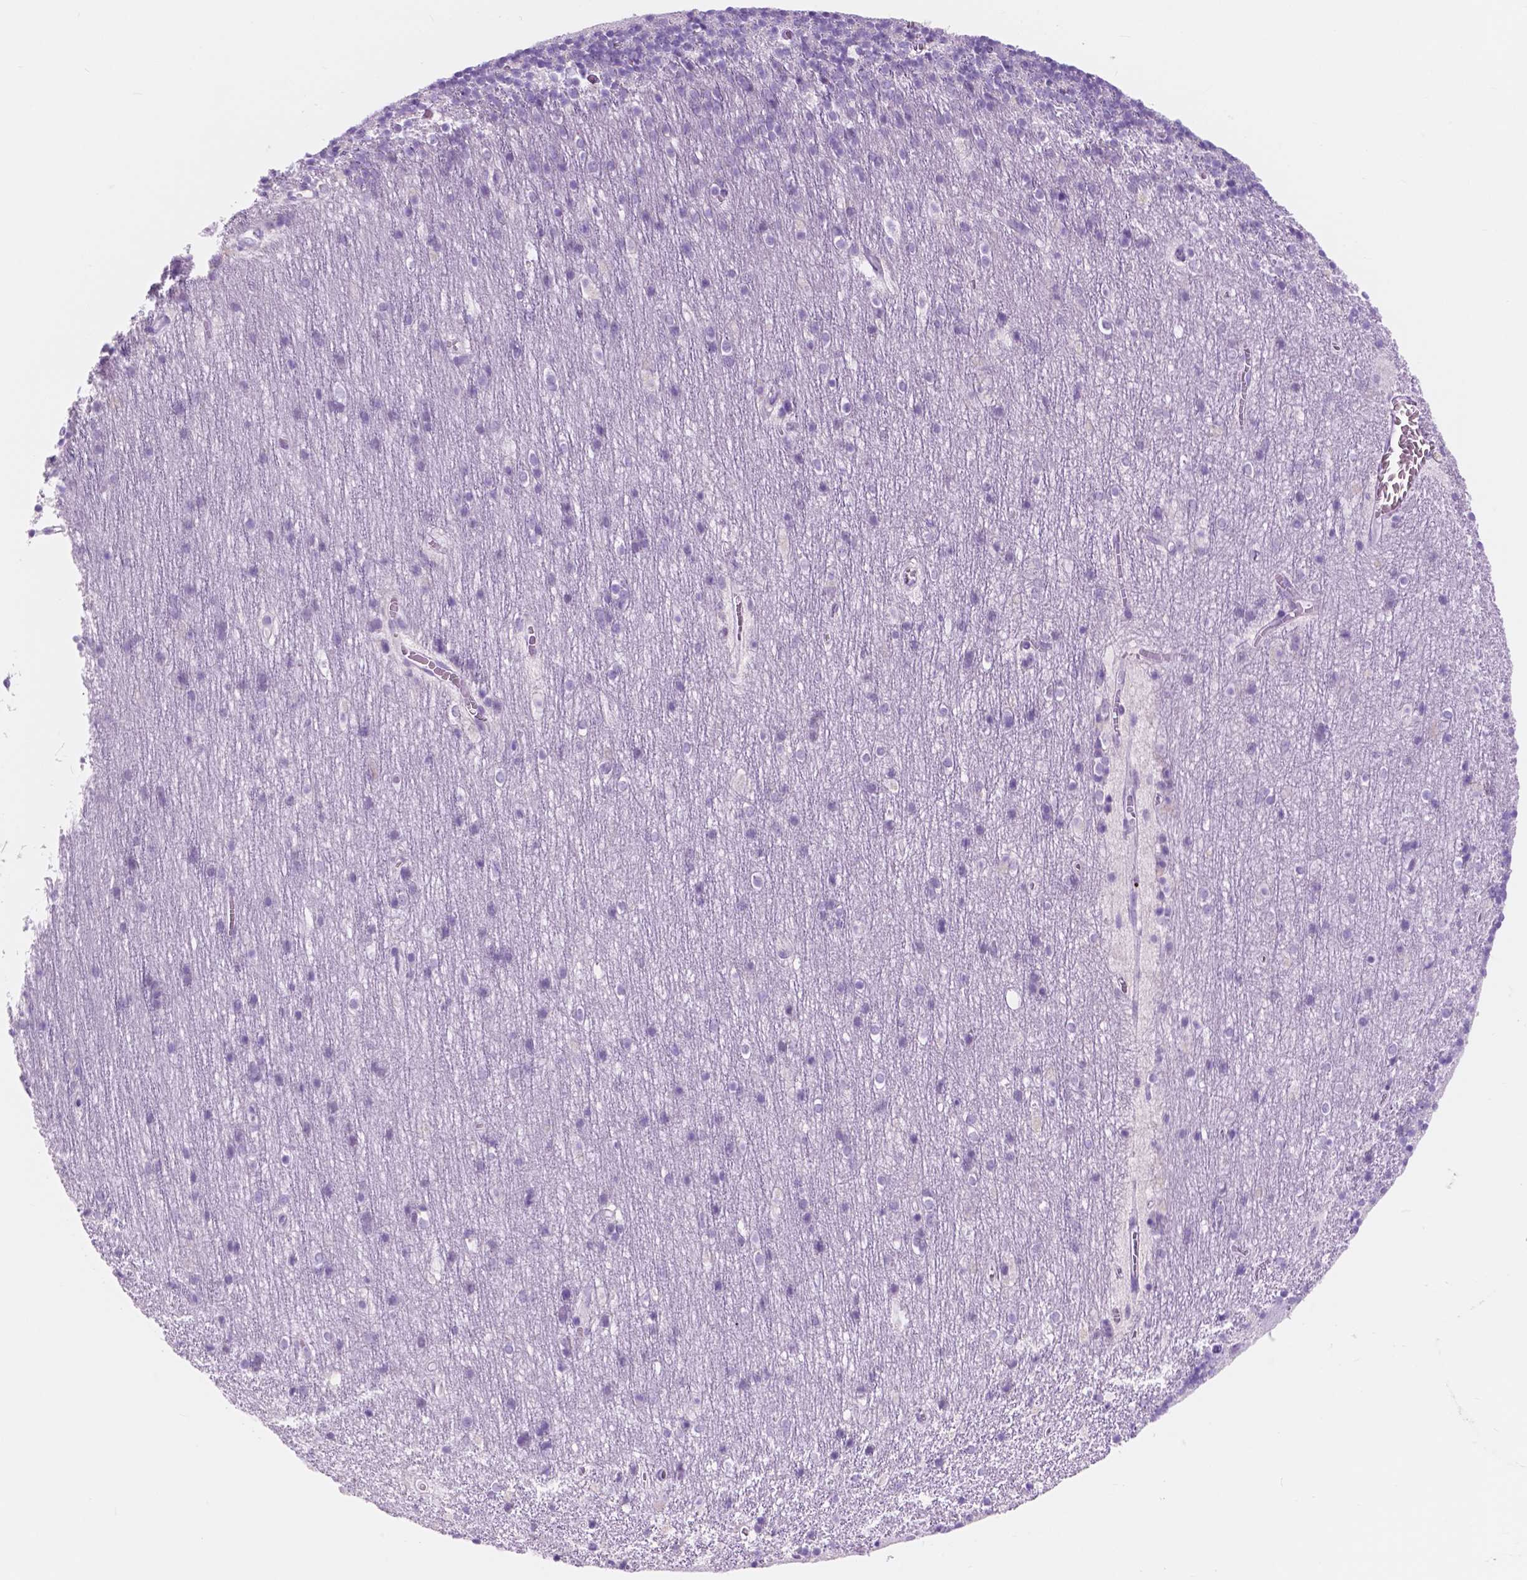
{"staining": {"intensity": "negative", "quantity": "none", "location": "none"}, "tissue": "cerebellum", "cell_type": "Cells in granular layer", "image_type": "normal", "snomed": [{"axis": "morphology", "description": "Normal tissue, NOS"}, {"axis": "topography", "description": "Cerebellum"}], "caption": "Immunohistochemical staining of normal cerebellum exhibits no significant staining in cells in granular layer. Brightfield microscopy of immunohistochemistry stained with DAB (brown) and hematoxylin (blue), captured at high magnification.", "gene": "CUZD1", "patient": {"sex": "male", "age": 70}}